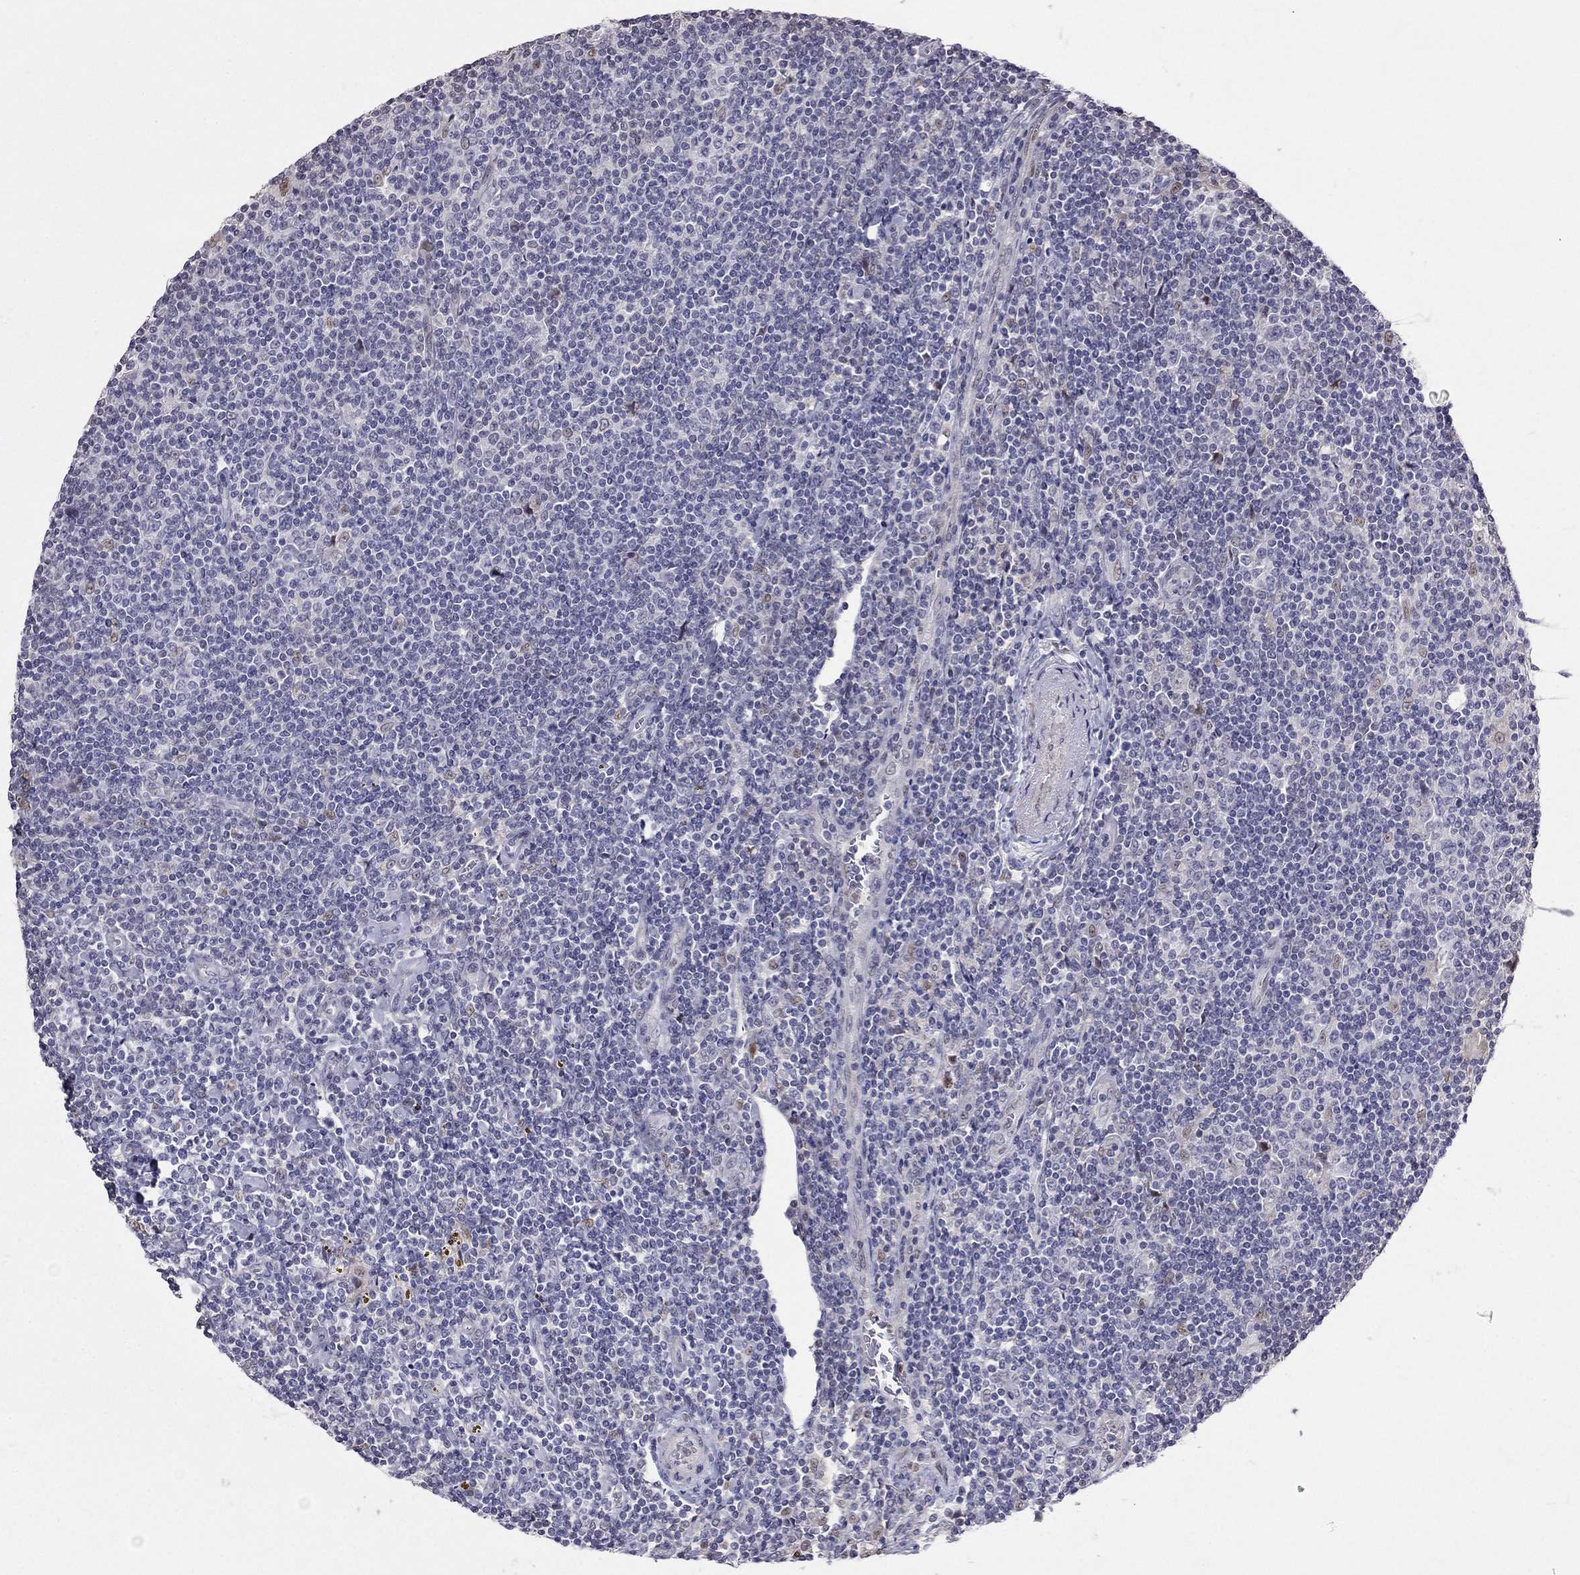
{"staining": {"intensity": "negative", "quantity": "none", "location": "none"}, "tissue": "lymphoma", "cell_type": "Tumor cells", "image_type": "cancer", "snomed": [{"axis": "morphology", "description": "Hodgkin's disease, NOS"}, {"axis": "topography", "description": "Lymph node"}], "caption": "High magnification brightfield microscopy of Hodgkin's disease stained with DAB (brown) and counterstained with hematoxylin (blue): tumor cells show no significant staining. Brightfield microscopy of immunohistochemistry (IHC) stained with DAB (3,3'-diaminobenzidine) (brown) and hematoxylin (blue), captured at high magnification.", "gene": "LRRC39", "patient": {"sex": "male", "age": 40}}